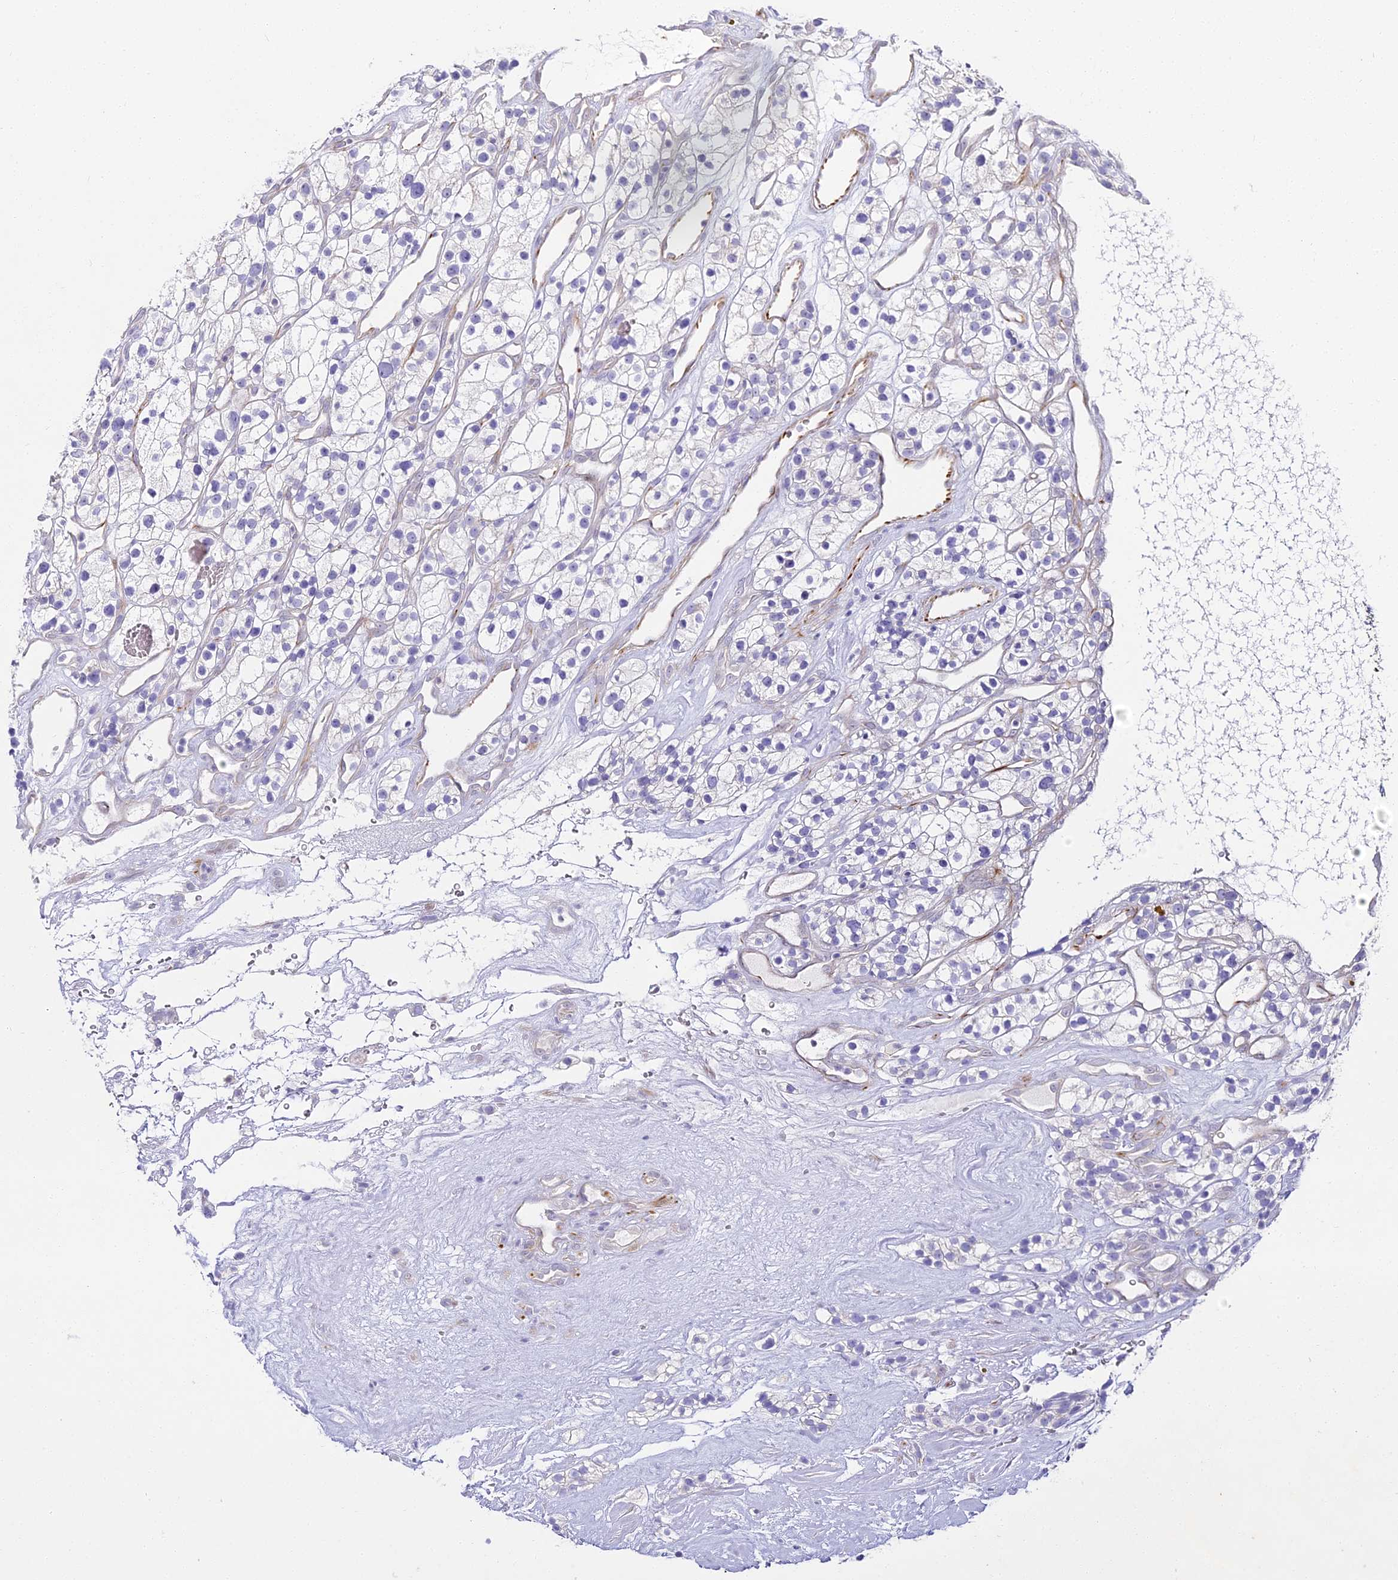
{"staining": {"intensity": "negative", "quantity": "none", "location": "none"}, "tissue": "renal cancer", "cell_type": "Tumor cells", "image_type": "cancer", "snomed": [{"axis": "morphology", "description": "Adenocarcinoma, NOS"}, {"axis": "topography", "description": "Kidney"}], "caption": "DAB immunohistochemical staining of human renal cancer demonstrates no significant positivity in tumor cells.", "gene": "ALPG", "patient": {"sex": "female", "age": 57}}